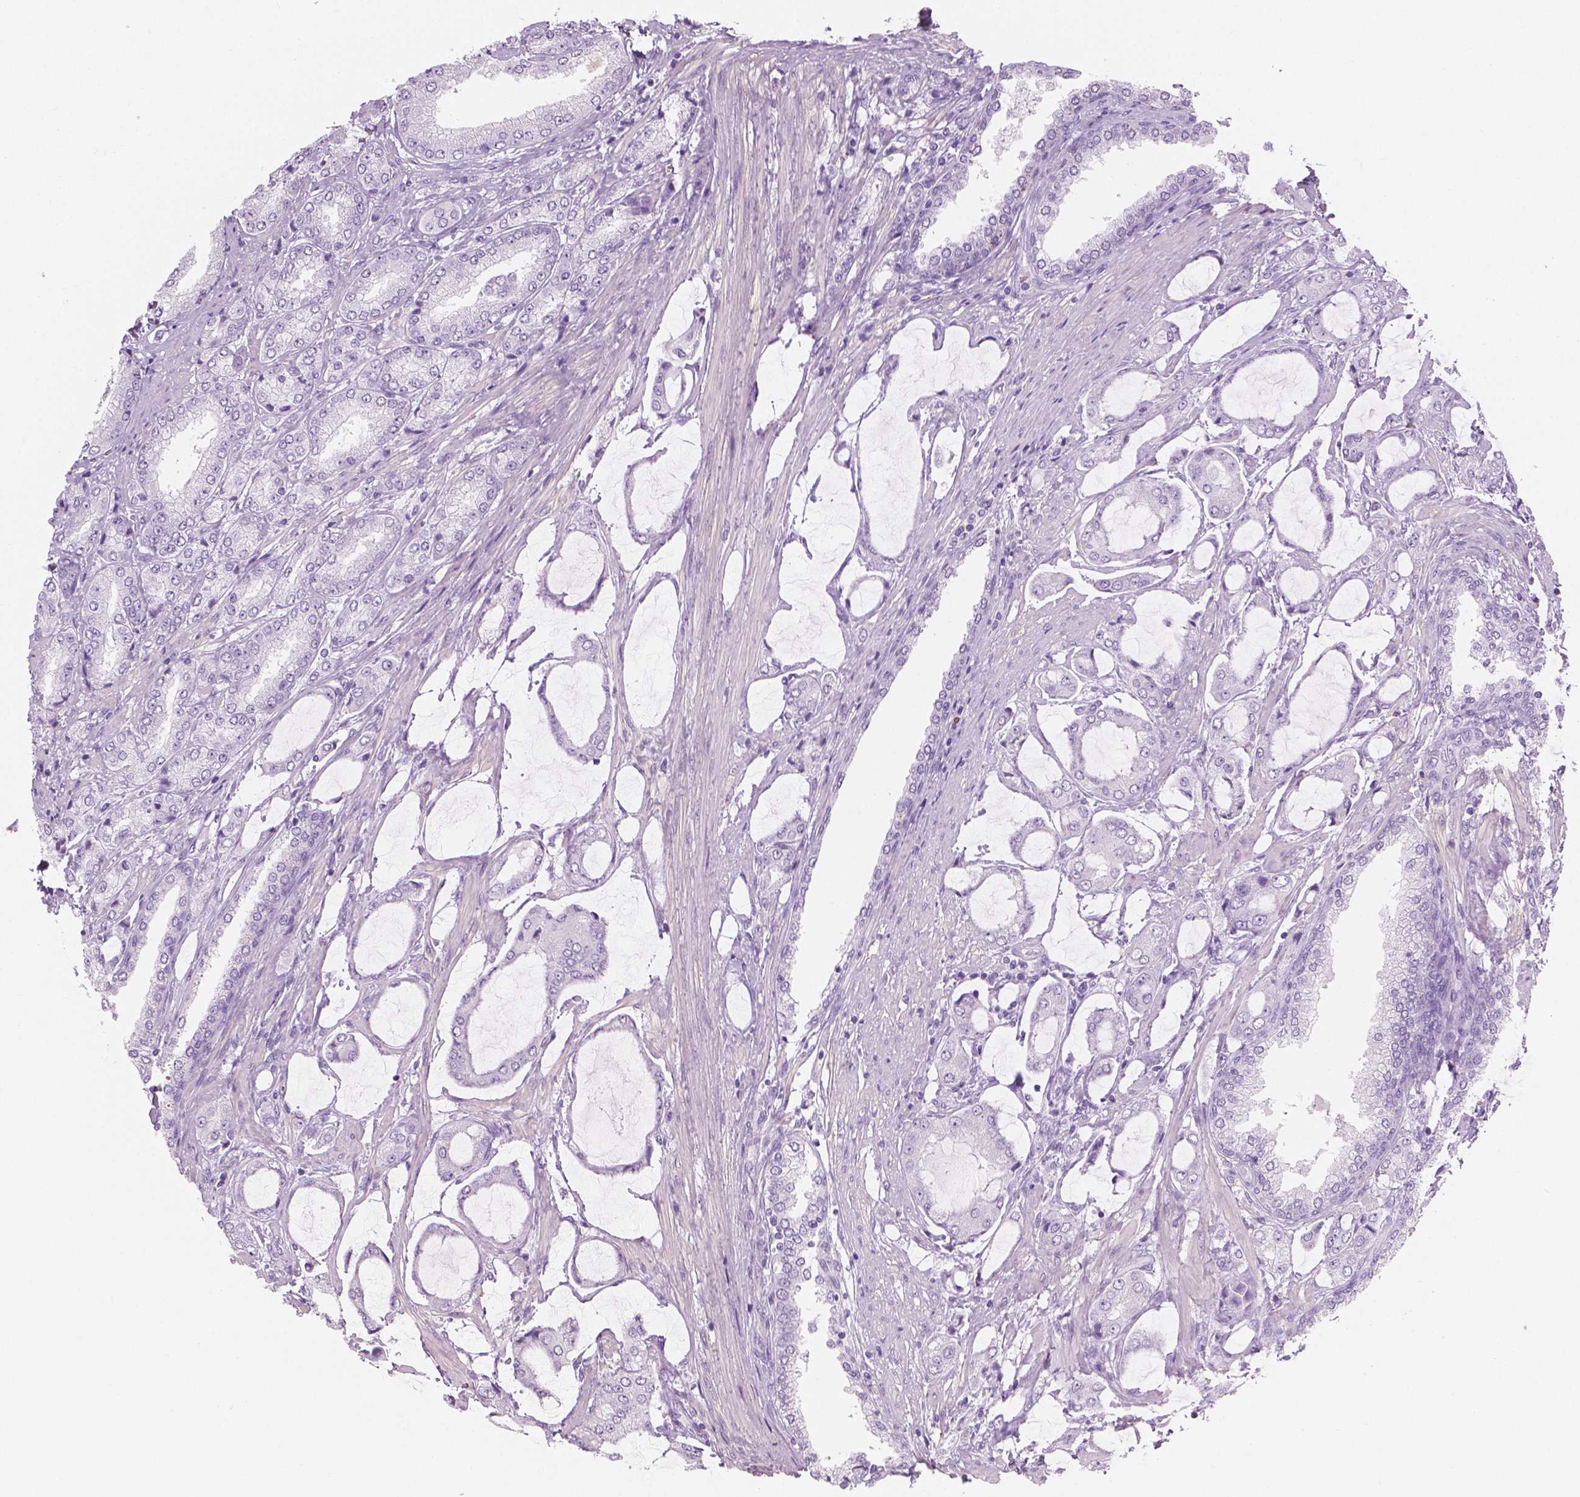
{"staining": {"intensity": "negative", "quantity": "none", "location": "none"}, "tissue": "prostate cancer", "cell_type": "Tumor cells", "image_type": "cancer", "snomed": [{"axis": "morphology", "description": "Adenocarcinoma, NOS"}, {"axis": "topography", "description": "Prostate"}], "caption": "Immunohistochemical staining of adenocarcinoma (prostate) displays no significant positivity in tumor cells.", "gene": "PLIN4", "patient": {"sex": "male", "age": 63}}